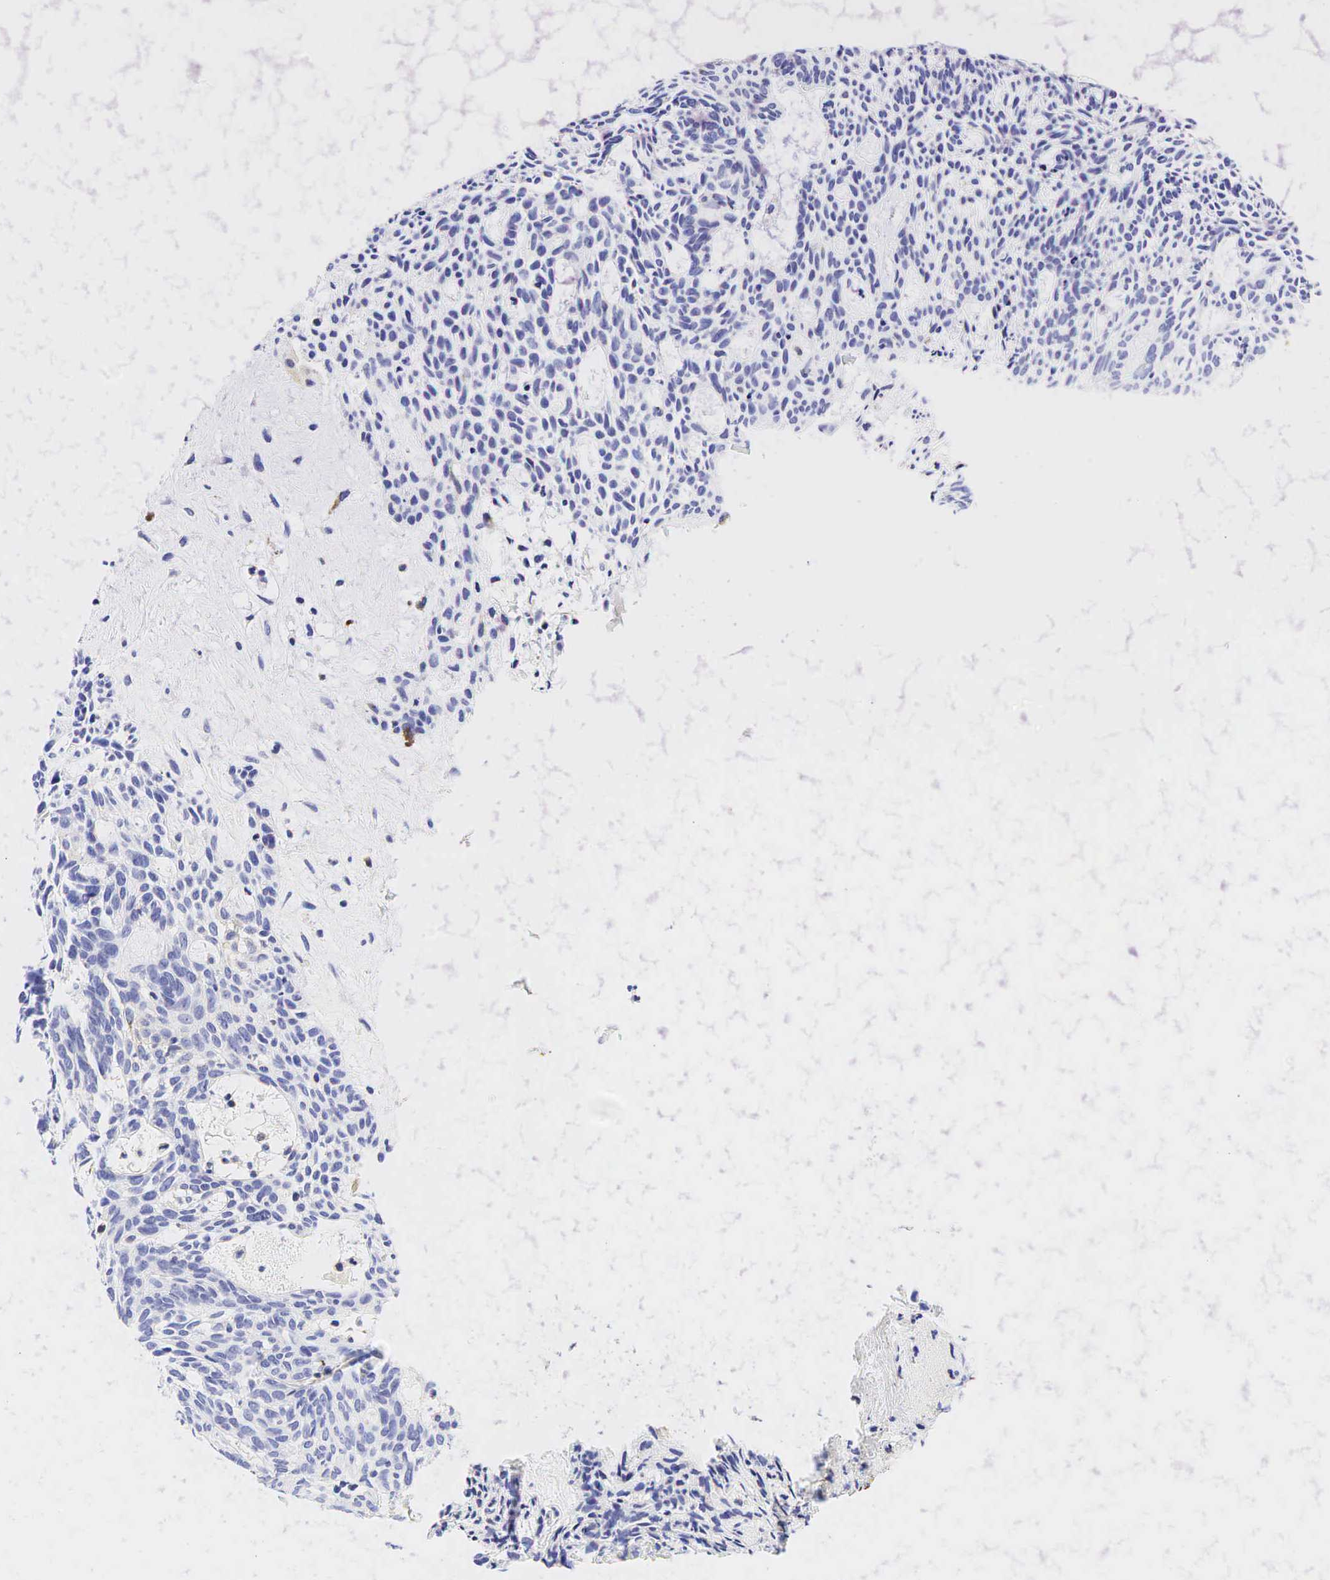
{"staining": {"intensity": "negative", "quantity": "none", "location": "none"}, "tissue": "skin cancer", "cell_type": "Tumor cells", "image_type": "cancer", "snomed": [{"axis": "morphology", "description": "Normal tissue, NOS"}, {"axis": "morphology", "description": "Basal cell carcinoma"}, {"axis": "topography", "description": "Skin"}], "caption": "Immunohistochemistry (IHC) of human skin cancer displays no expression in tumor cells.", "gene": "TNFRSF8", "patient": {"sex": "male", "age": 74}}